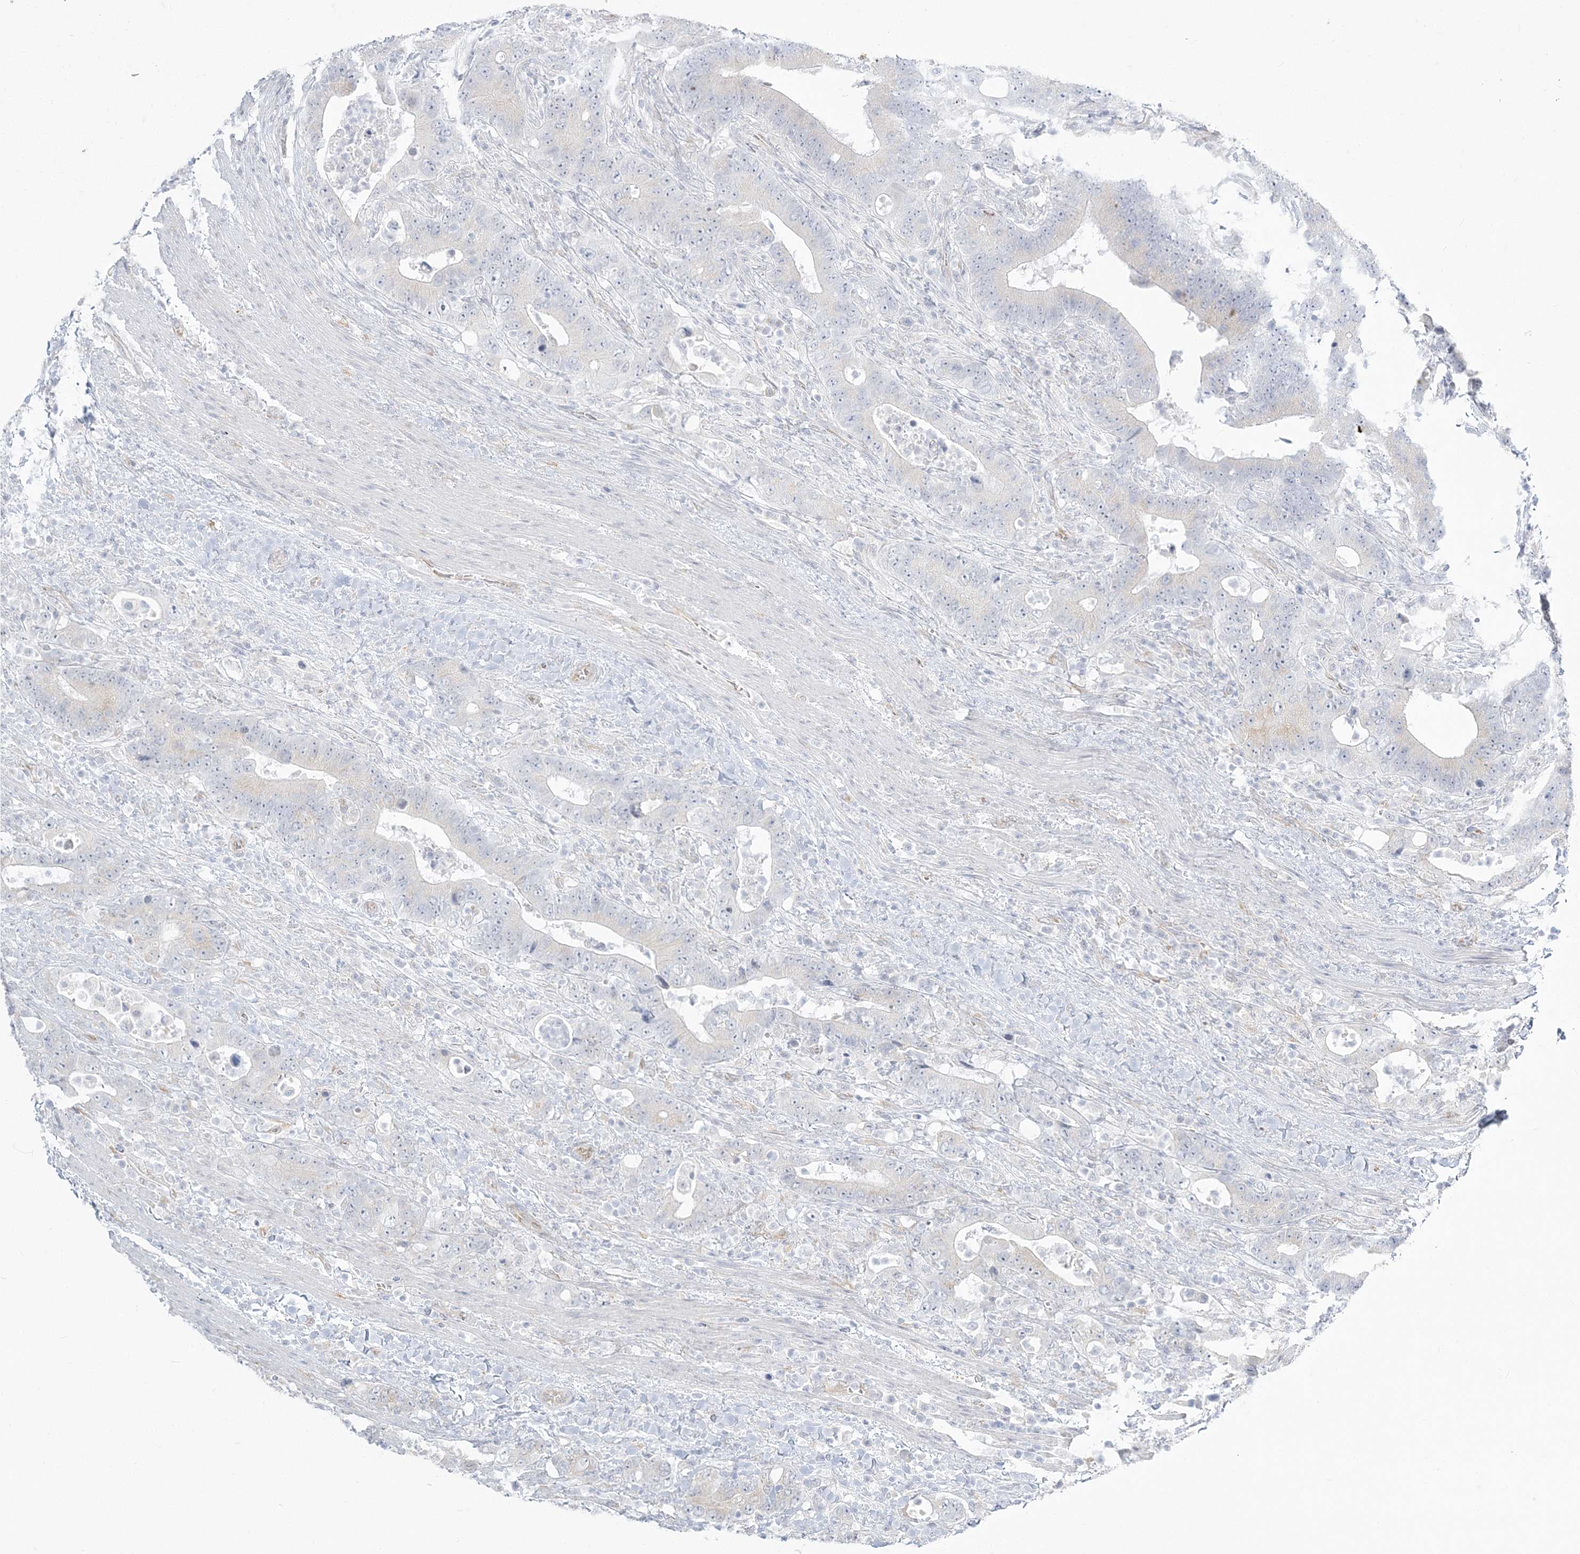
{"staining": {"intensity": "negative", "quantity": "none", "location": "none"}, "tissue": "colorectal cancer", "cell_type": "Tumor cells", "image_type": "cancer", "snomed": [{"axis": "morphology", "description": "Adenocarcinoma, NOS"}, {"axis": "topography", "description": "Colon"}], "caption": "A high-resolution micrograph shows immunohistochemistry (IHC) staining of colorectal cancer, which demonstrates no significant expression in tumor cells. The staining is performed using DAB brown chromogen with nuclei counter-stained in using hematoxylin.", "gene": "ZC3H6", "patient": {"sex": "female", "age": 75}}